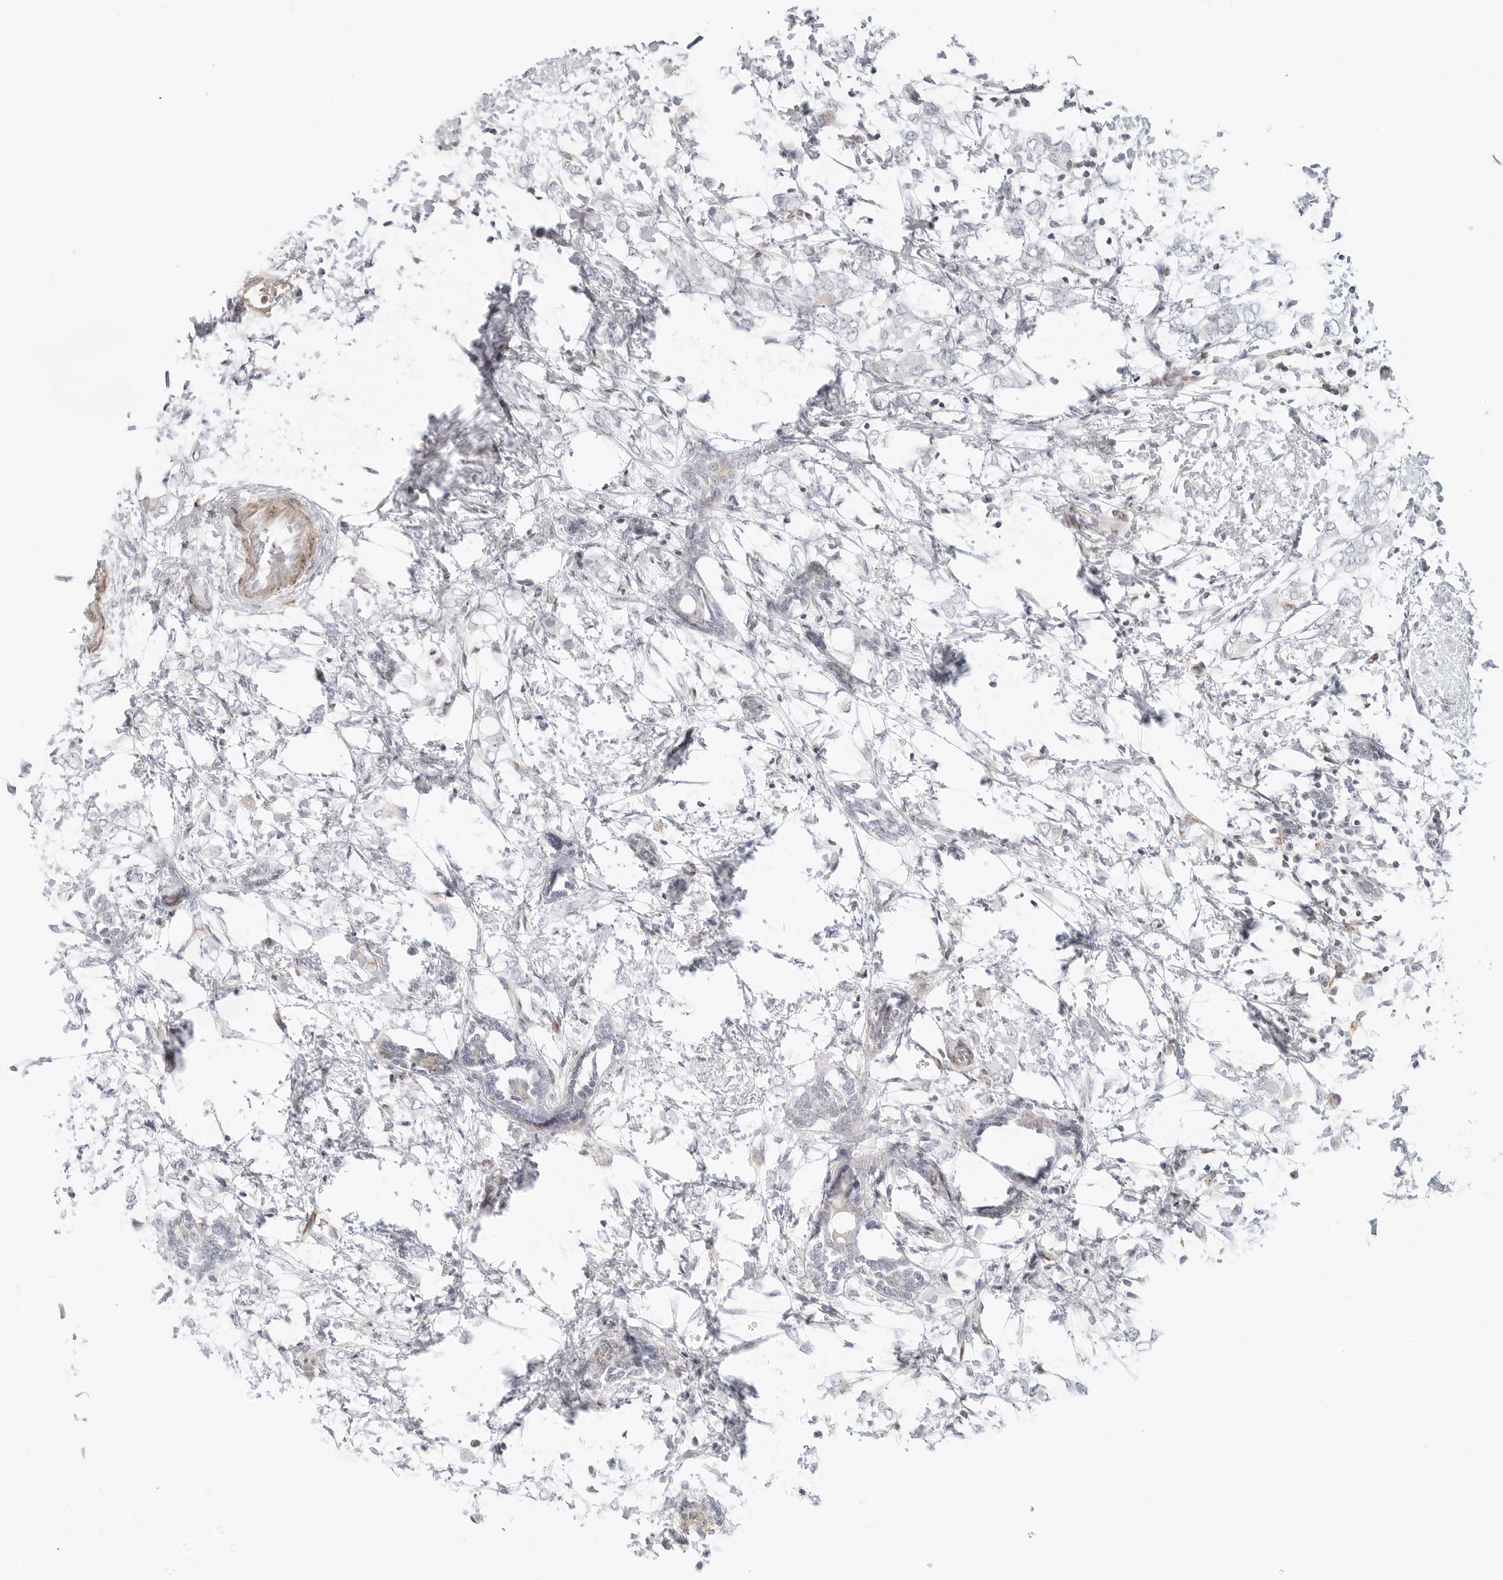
{"staining": {"intensity": "negative", "quantity": "none", "location": "none"}, "tissue": "breast cancer", "cell_type": "Tumor cells", "image_type": "cancer", "snomed": [{"axis": "morphology", "description": "Normal tissue, NOS"}, {"axis": "morphology", "description": "Lobular carcinoma"}, {"axis": "topography", "description": "Breast"}], "caption": "The photomicrograph demonstrates no staining of tumor cells in breast lobular carcinoma.", "gene": "C1QTNF1", "patient": {"sex": "female", "age": 47}}